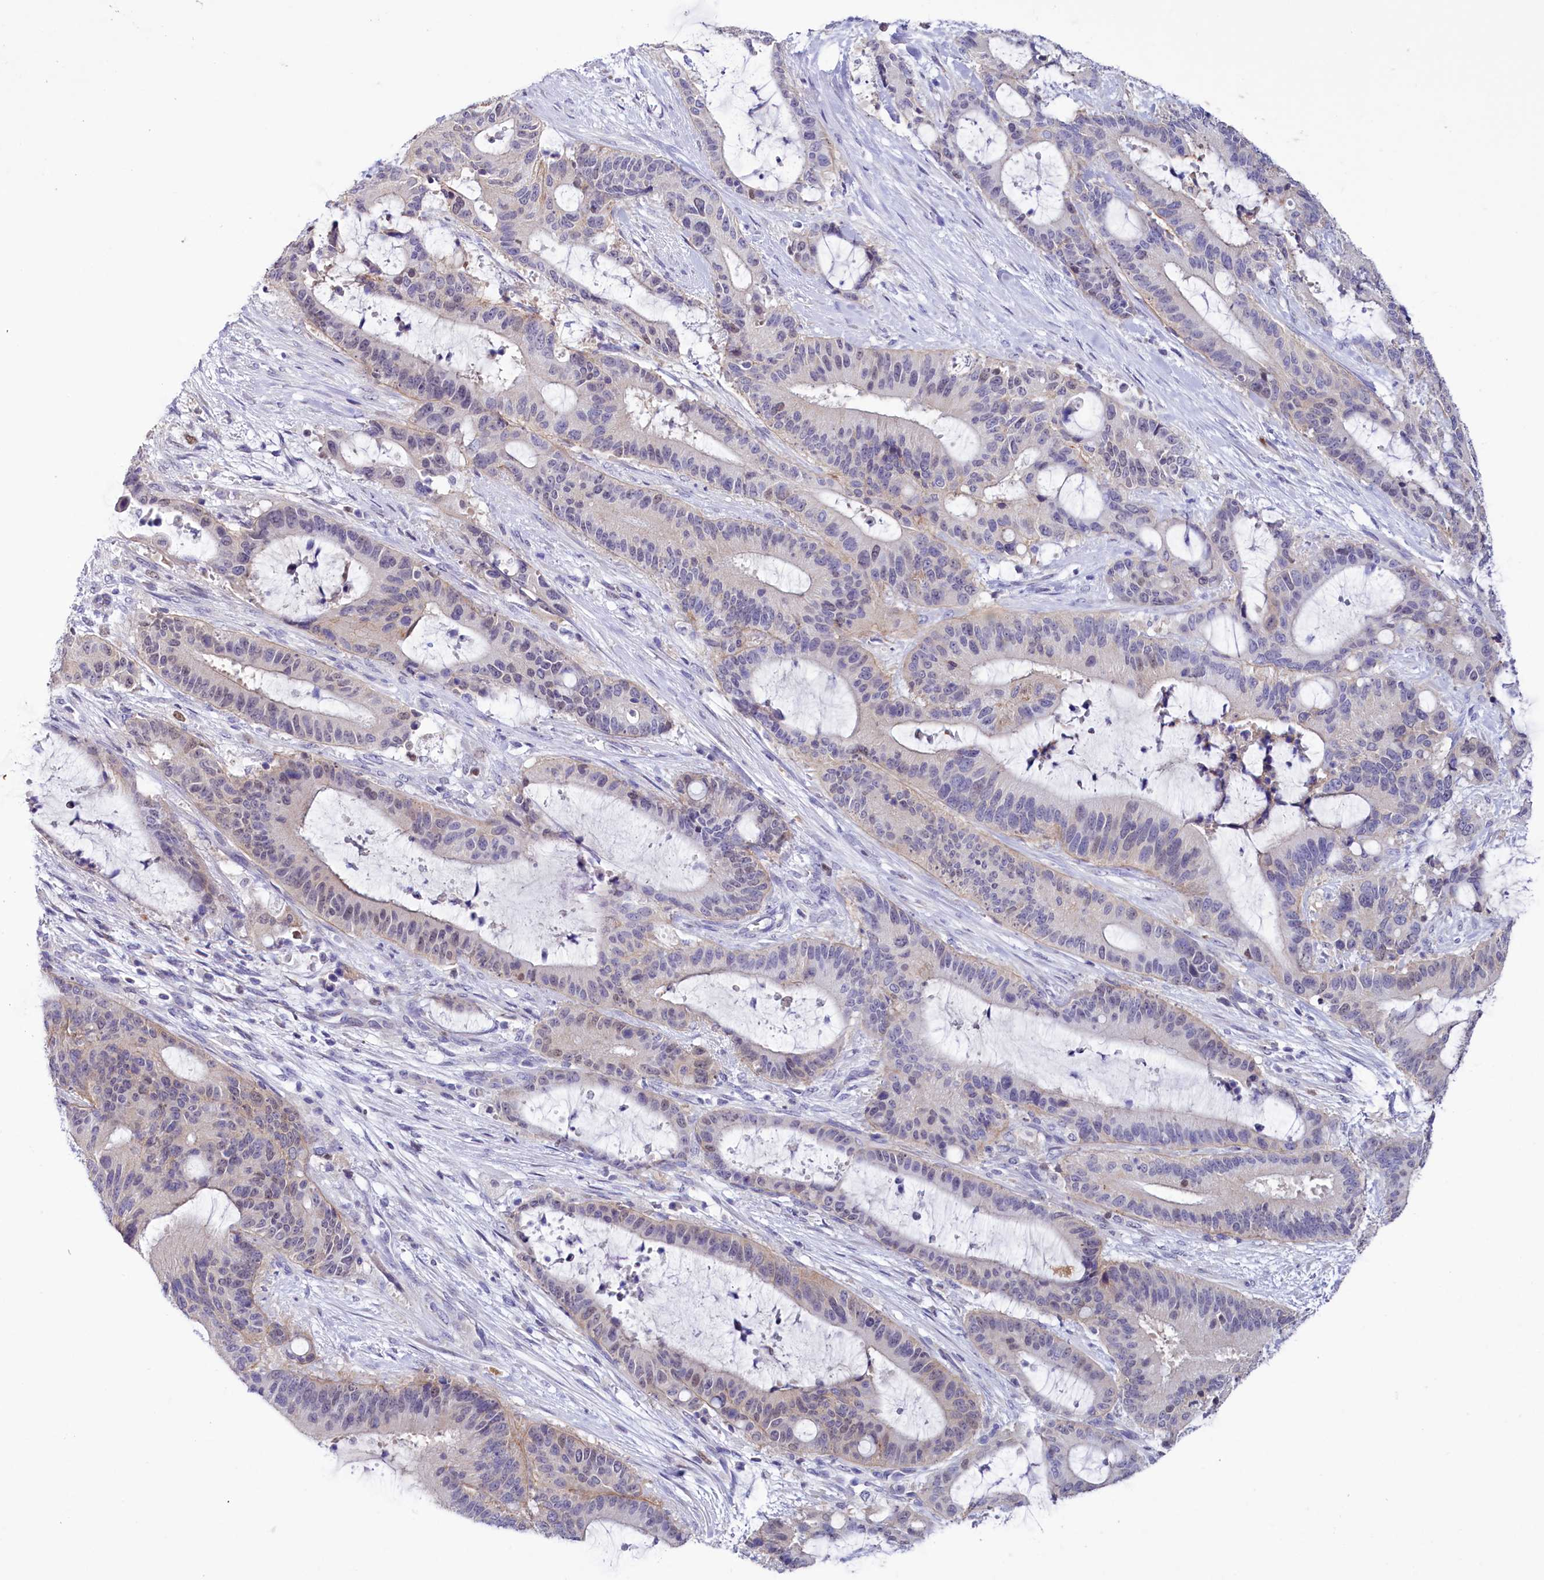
{"staining": {"intensity": "negative", "quantity": "none", "location": "none"}, "tissue": "liver cancer", "cell_type": "Tumor cells", "image_type": "cancer", "snomed": [{"axis": "morphology", "description": "Normal tissue, NOS"}, {"axis": "morphology", "description": "Cholangiocarcinoma"}, {"axis": "topography", "description": "Liver"}, {"axis": "topography", "description": "Peripheral nerve tissue"}], "caption": "IHC photomicrograph of human liver cancer (cholangiocarcinoma) stained for a protein (brown), which exhibits no positivity in tumor cells. The staining is performed using DAB brown chromogen with nuclei counter-stained in using hematoxylin.", "gene": "FAM111B", "patient": {"sex": "female", "age": 73}}